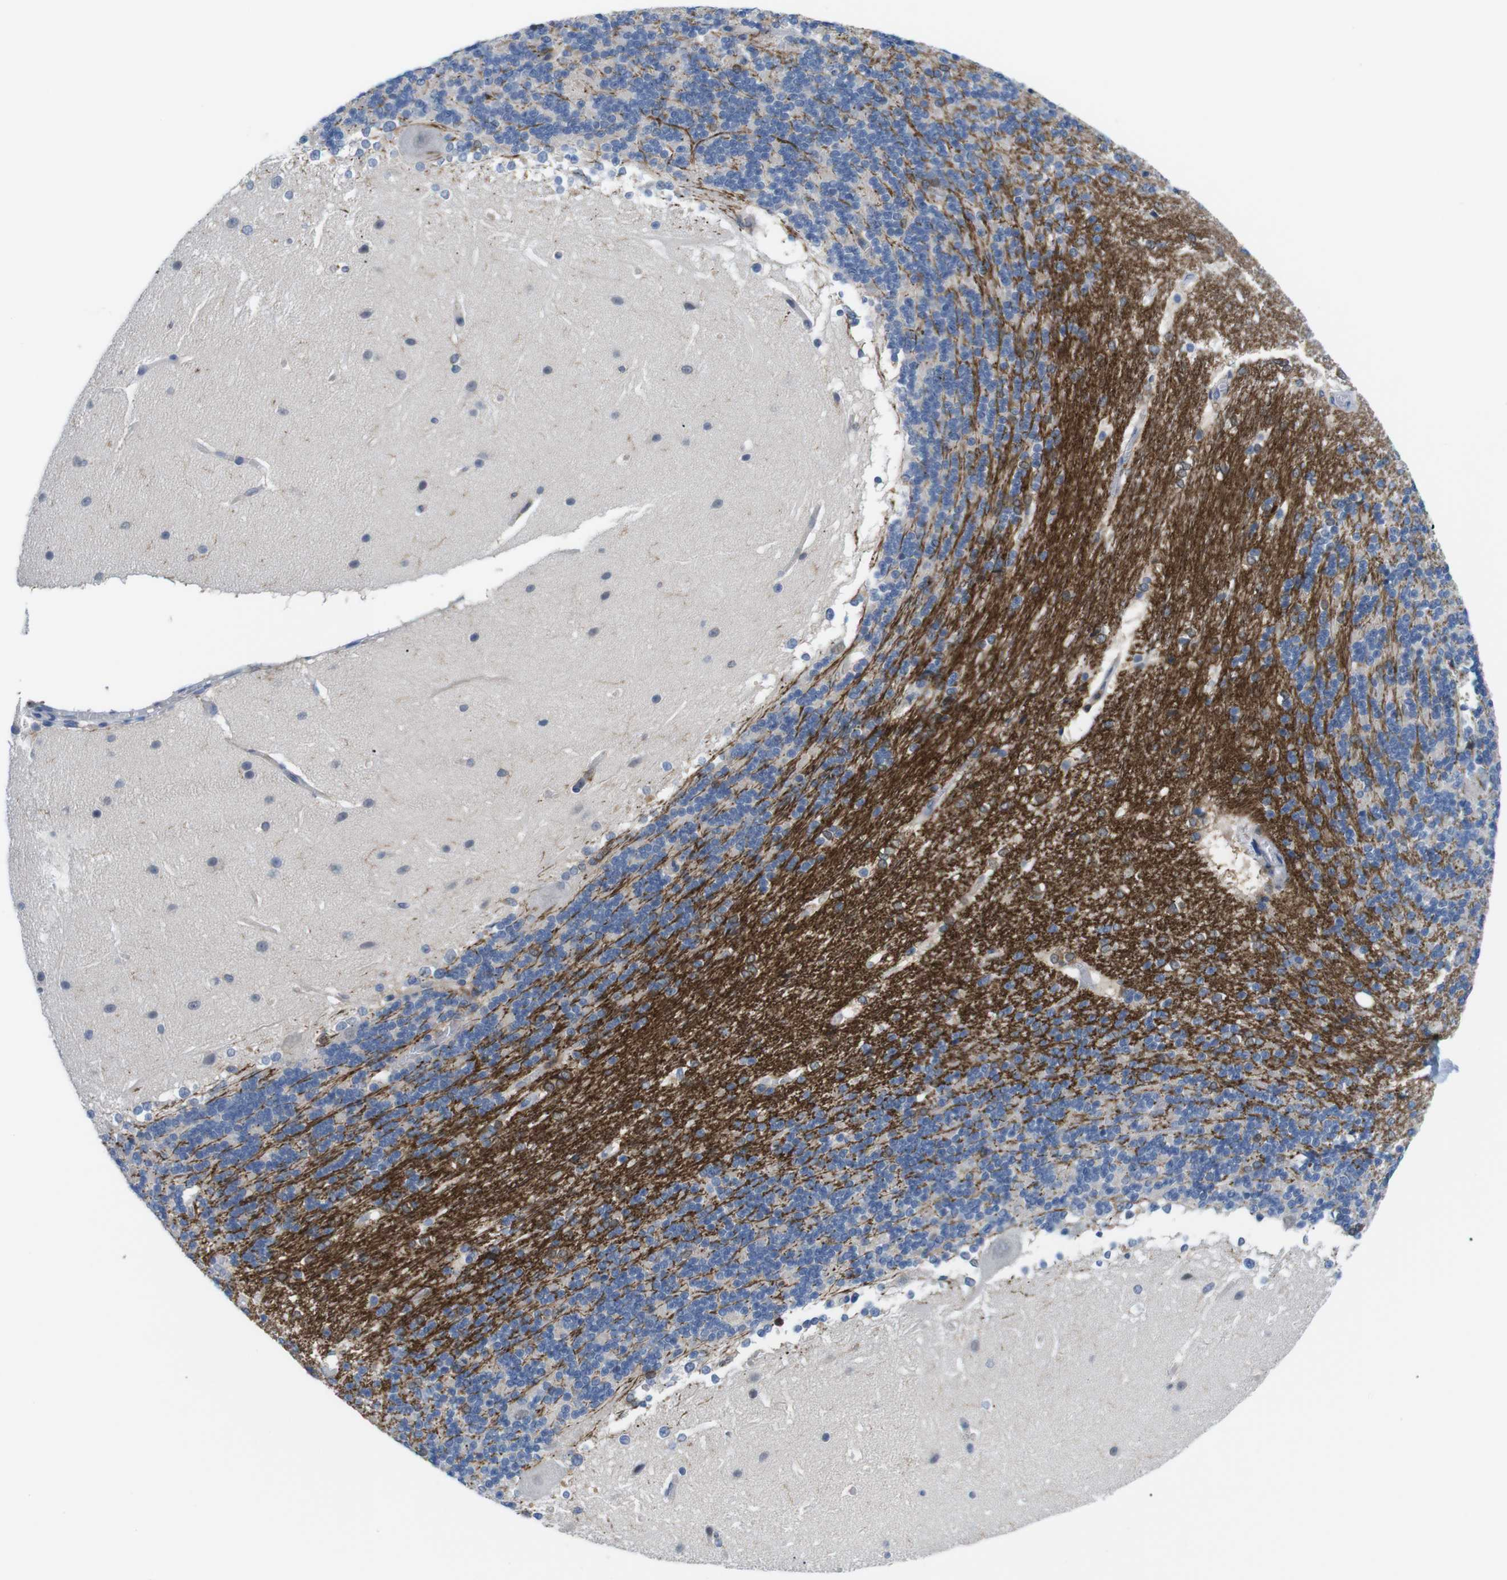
{"staining": {"intensity": "negative", "quantity": "none", "location": "none"}, "tissue": "cerebellum", "cell_type": "Cells in granular layer", "image_type": "normal", "snomed": [{"axis": "morphology", "description": "Normal tissue, NOS"}, {"axis": "topography", "description": "Cerebellum"}], "caption": "IHC photomicrograph of benign human cerebellum stained for a protein (brown), which shows no positivity in cells in granular layer.", "gene": "CD300C", "patient": {"sex": "female", "age": 19}}